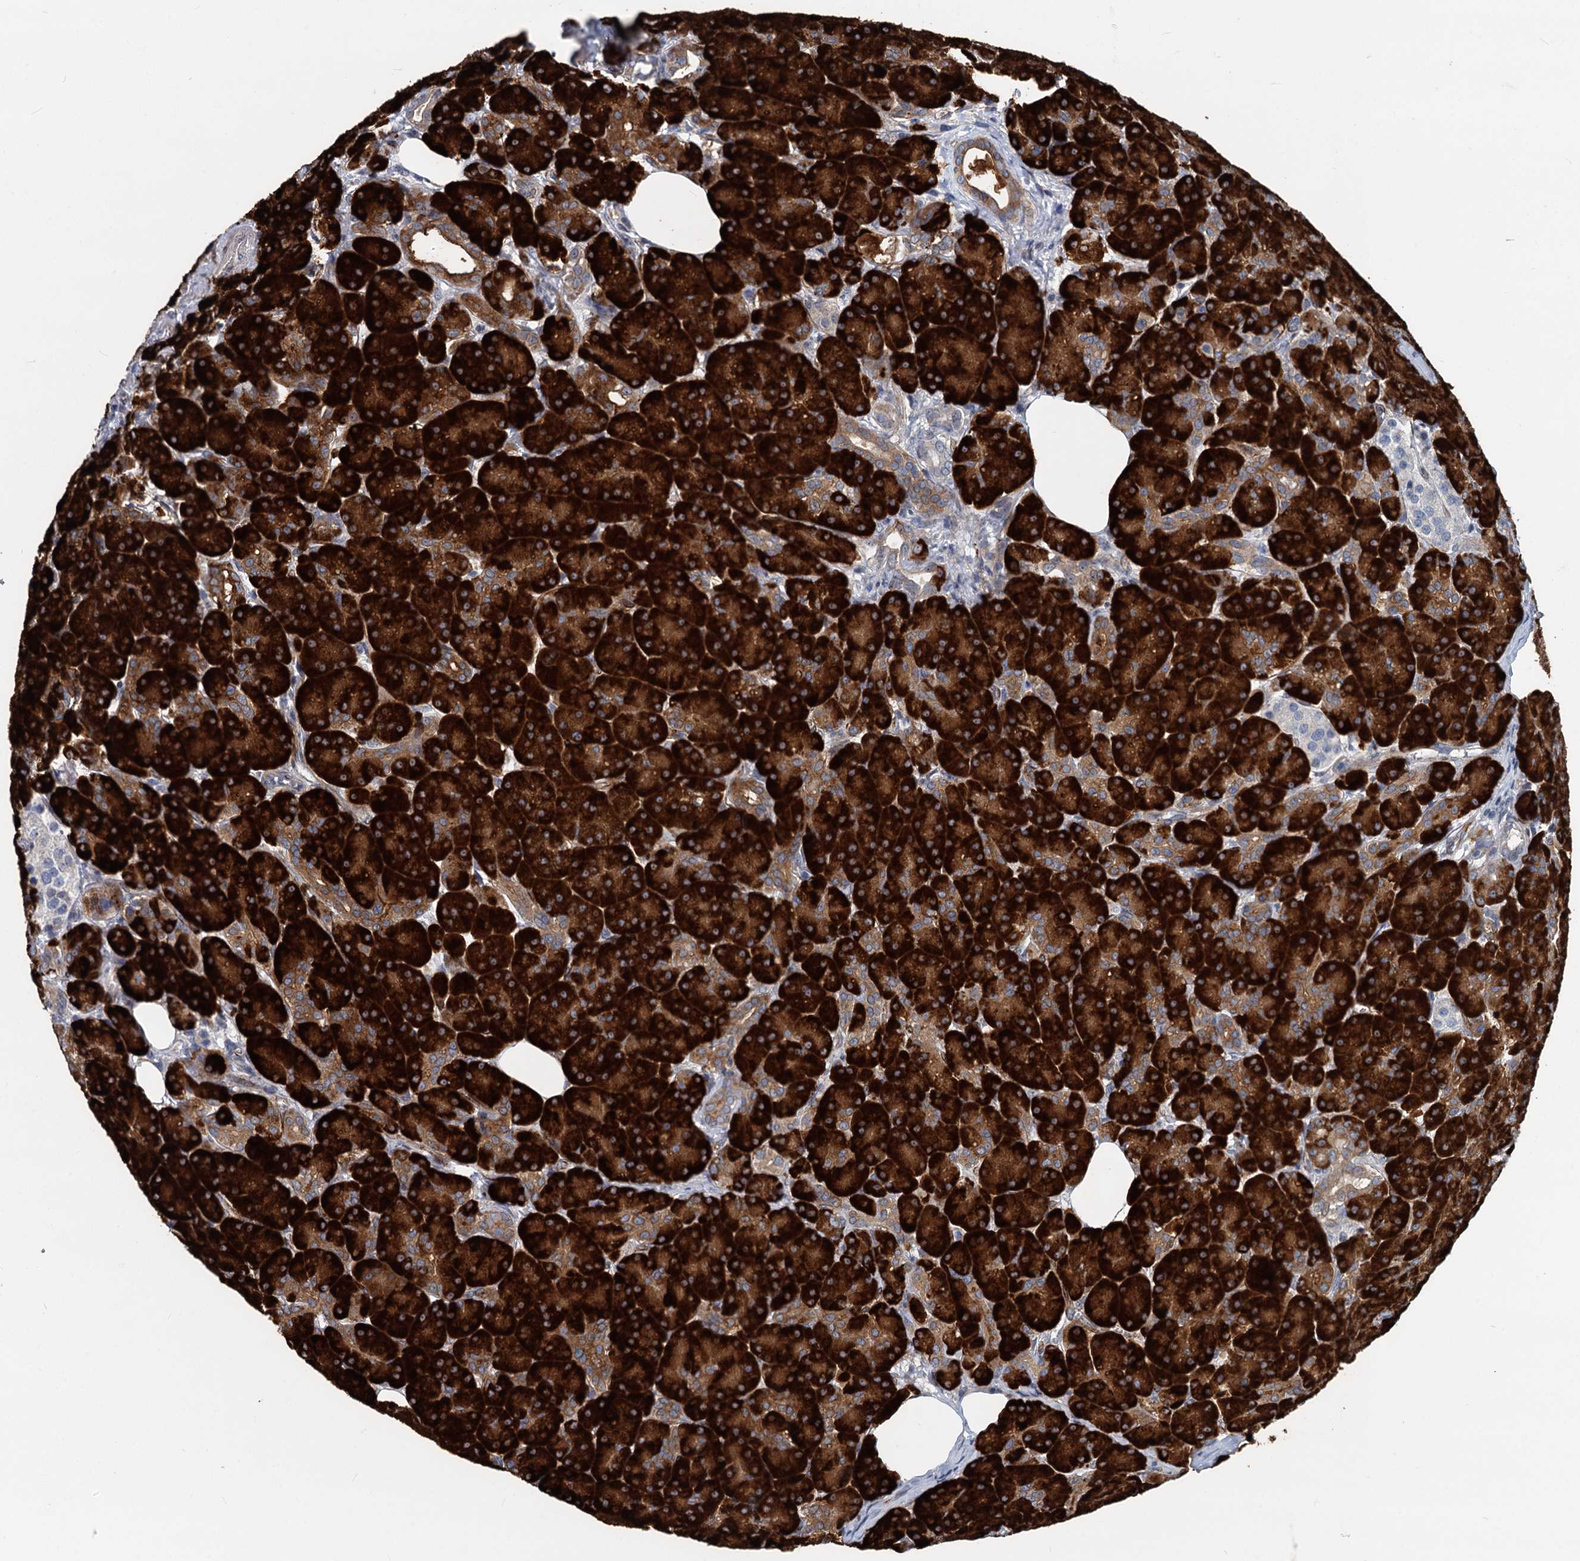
{"staining": {"intensity": "strong", "quantity": ">75%", "location": "cytoplasmic/membranous"}, "tissue": "pancreas", "cell_type": "Exocrine glandular cells", "image_type": "normal", "snomed": [{"axis": "morphology", "description": "Normal tissue, NOS"}, {"axis": "topography", "description": "Pancreas"}], "caption": "Pancreas stained with IHC exhibits strong cytoplasmic/membranous expression in approximately >75% of exocrine glandular cells.", "gene": "ASXL3", "patient": {"sex": "male", "age": 63}}